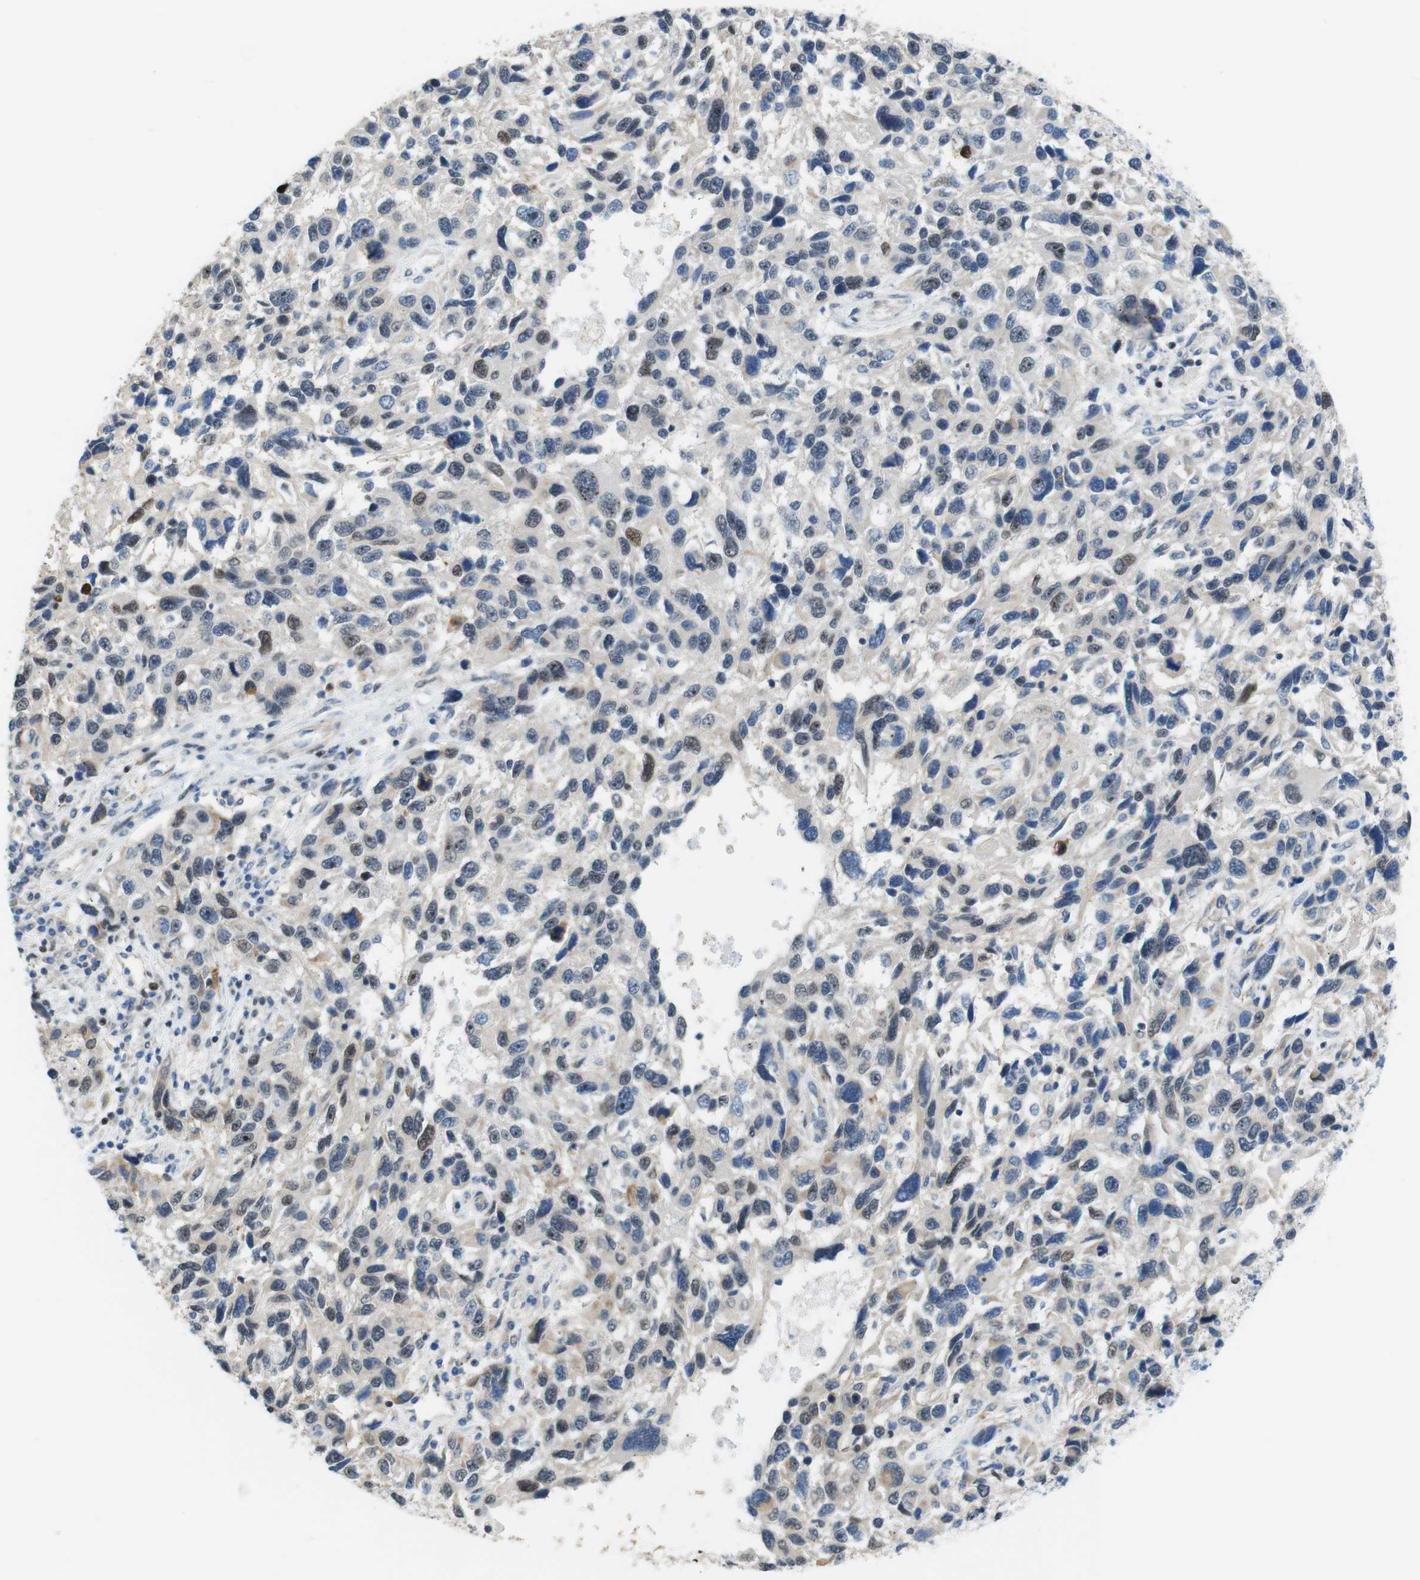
{"staining": {"intensity": "moderate", "quantity": "25%-75%", "location": "nuclear"}, "tissue": "melanoma", "cell_type": "Tumor cells", "image_type": "cancer", "snomed": [{"axis": "morphology", "description": "Malignant melanoma, NOS"}, {"axis": "topography", "description": "Skin"}], "caption": "Tumor cells demonstrate medium levels of moderate nuclear staining in about 25%-75% of cells in melanoma.", "gene": "TJP3", "patient": {"sex": "male", "age": 53}}